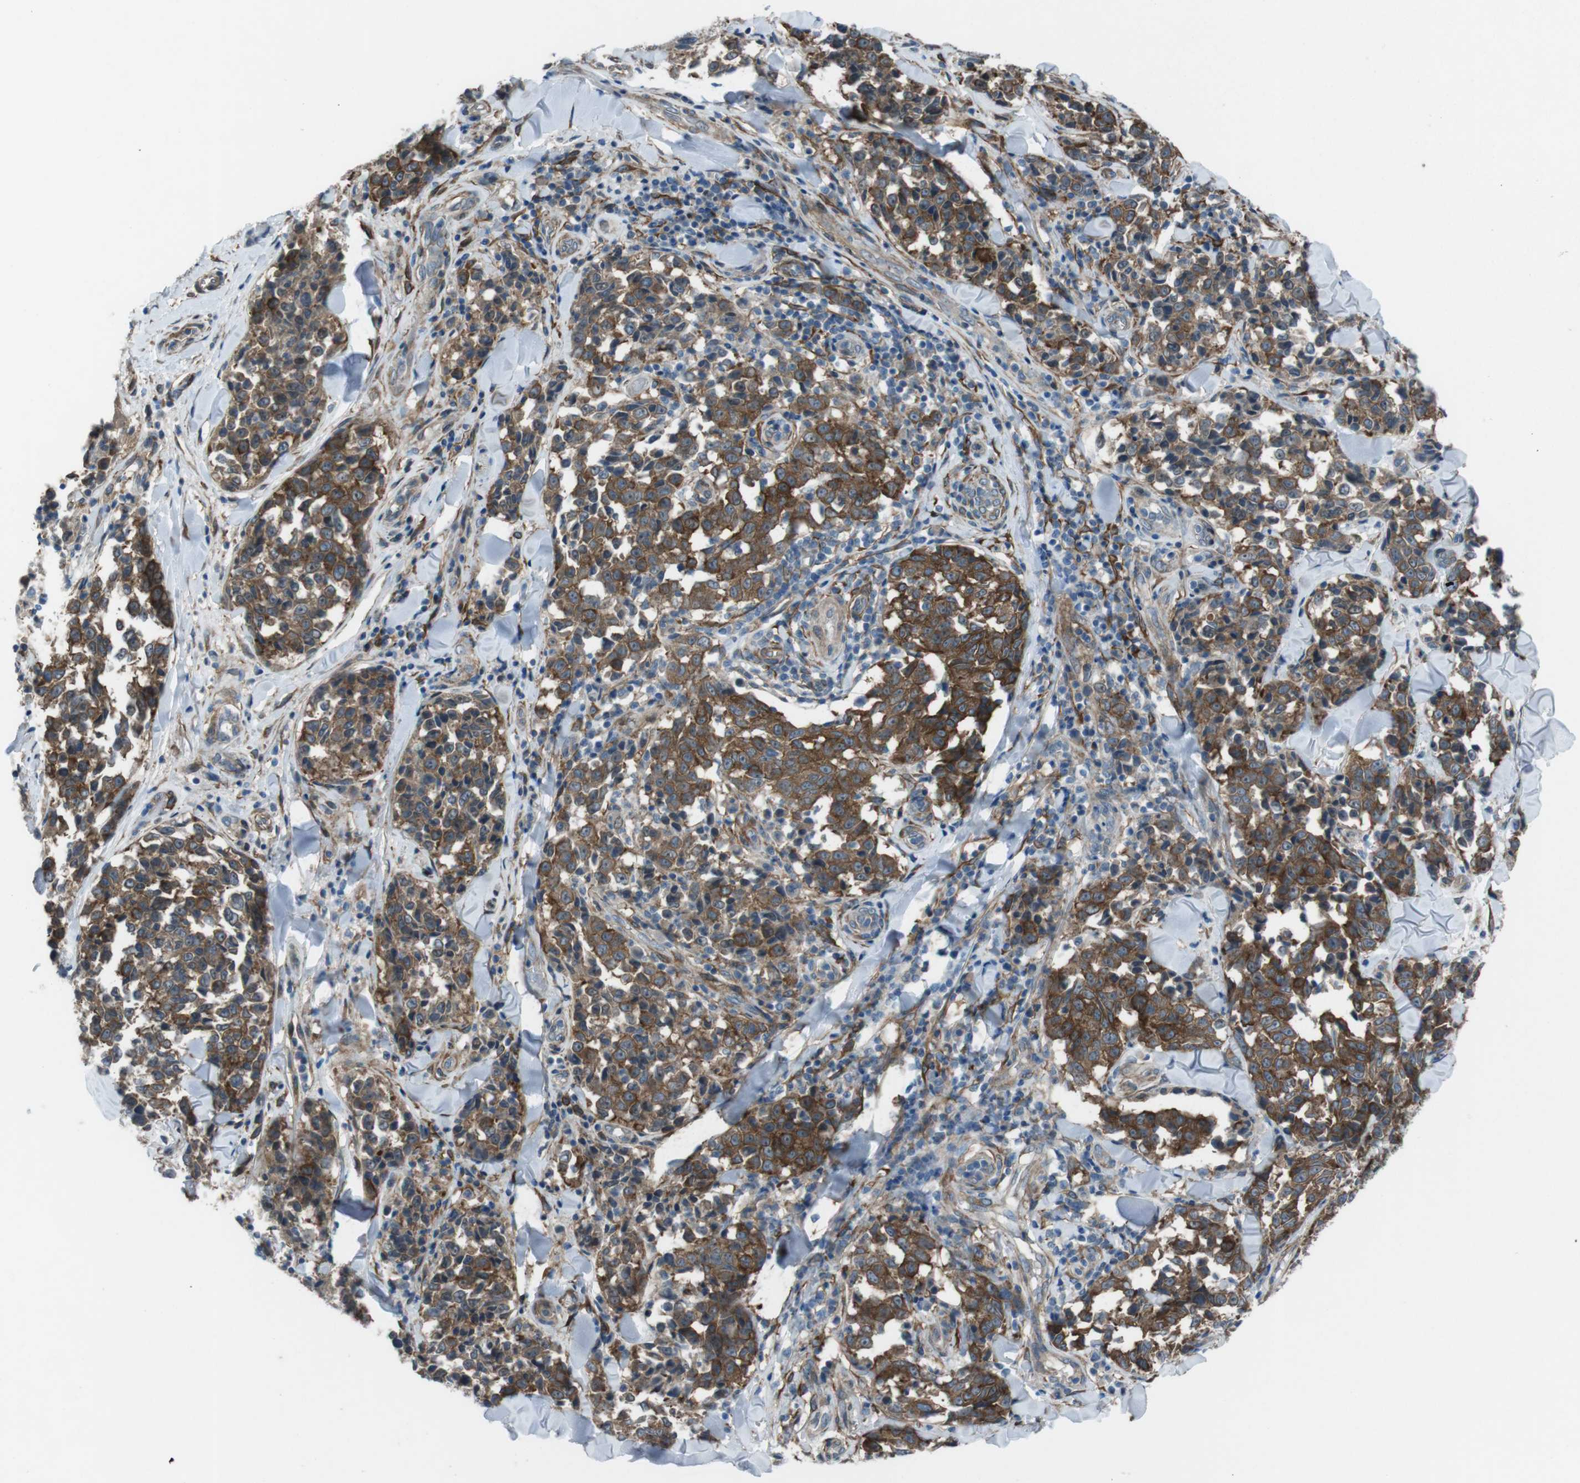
{"staining": {"intensity": "strong", "quantity": ">75%", "location": "cytoplasmic/membranous"}, "tissue": "melanoma", "cell_type": "Tumor cells", "image_type": "cancer", "snomed": [{"axis": "morphology", "description": "Malignant melanoma, NOS"}, {"axis": "topography", "description": "Skin"}], "caption": "Strong cytoplasmic/membranous expression for a protein is seen in about >75% of tumor cells of melanoma using immunohistochemistry.", "gene": "ANK2", "patient": {"sex": "female", "age": 64}}